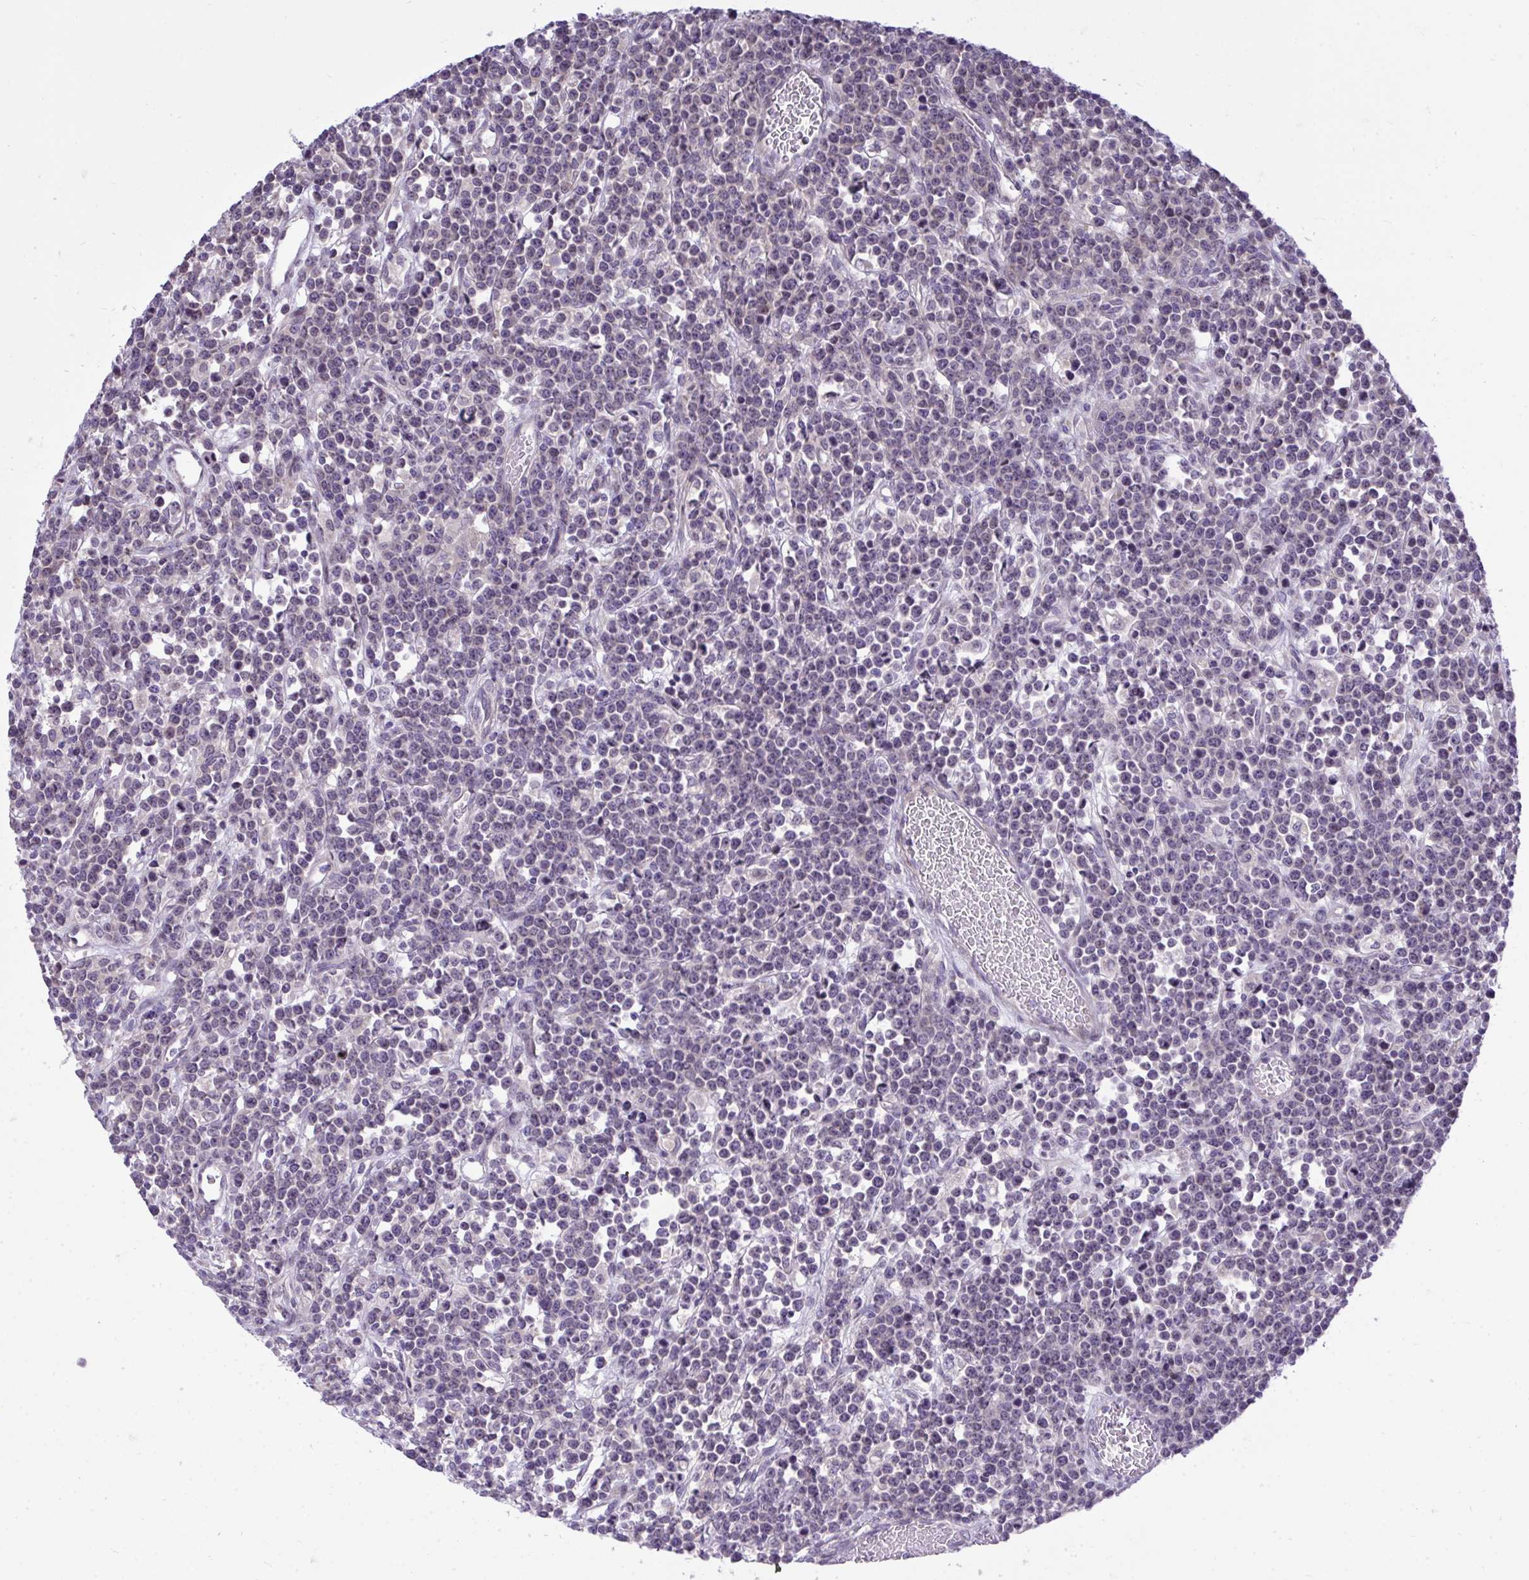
{"staining": {"intensity": "negative", "quantity": "none", "location": "none"}, "tissue": "lymphoma", "cell_type": "Tumor cells", "image_type": "cancer", "snomed": [{"axis": "morphology", "description": "Malignant lymphoma, non-Hodgkin's type, High grade"}, {"axis": "topography", "description": "Ovary"}], "caption": "A high-resolution micrograph shows IHC staining of lymphoma, which reveals no significant expression in tumor cells.", "gene": "HMBOX1", "patient": {"sex": "female", "age": 56}}